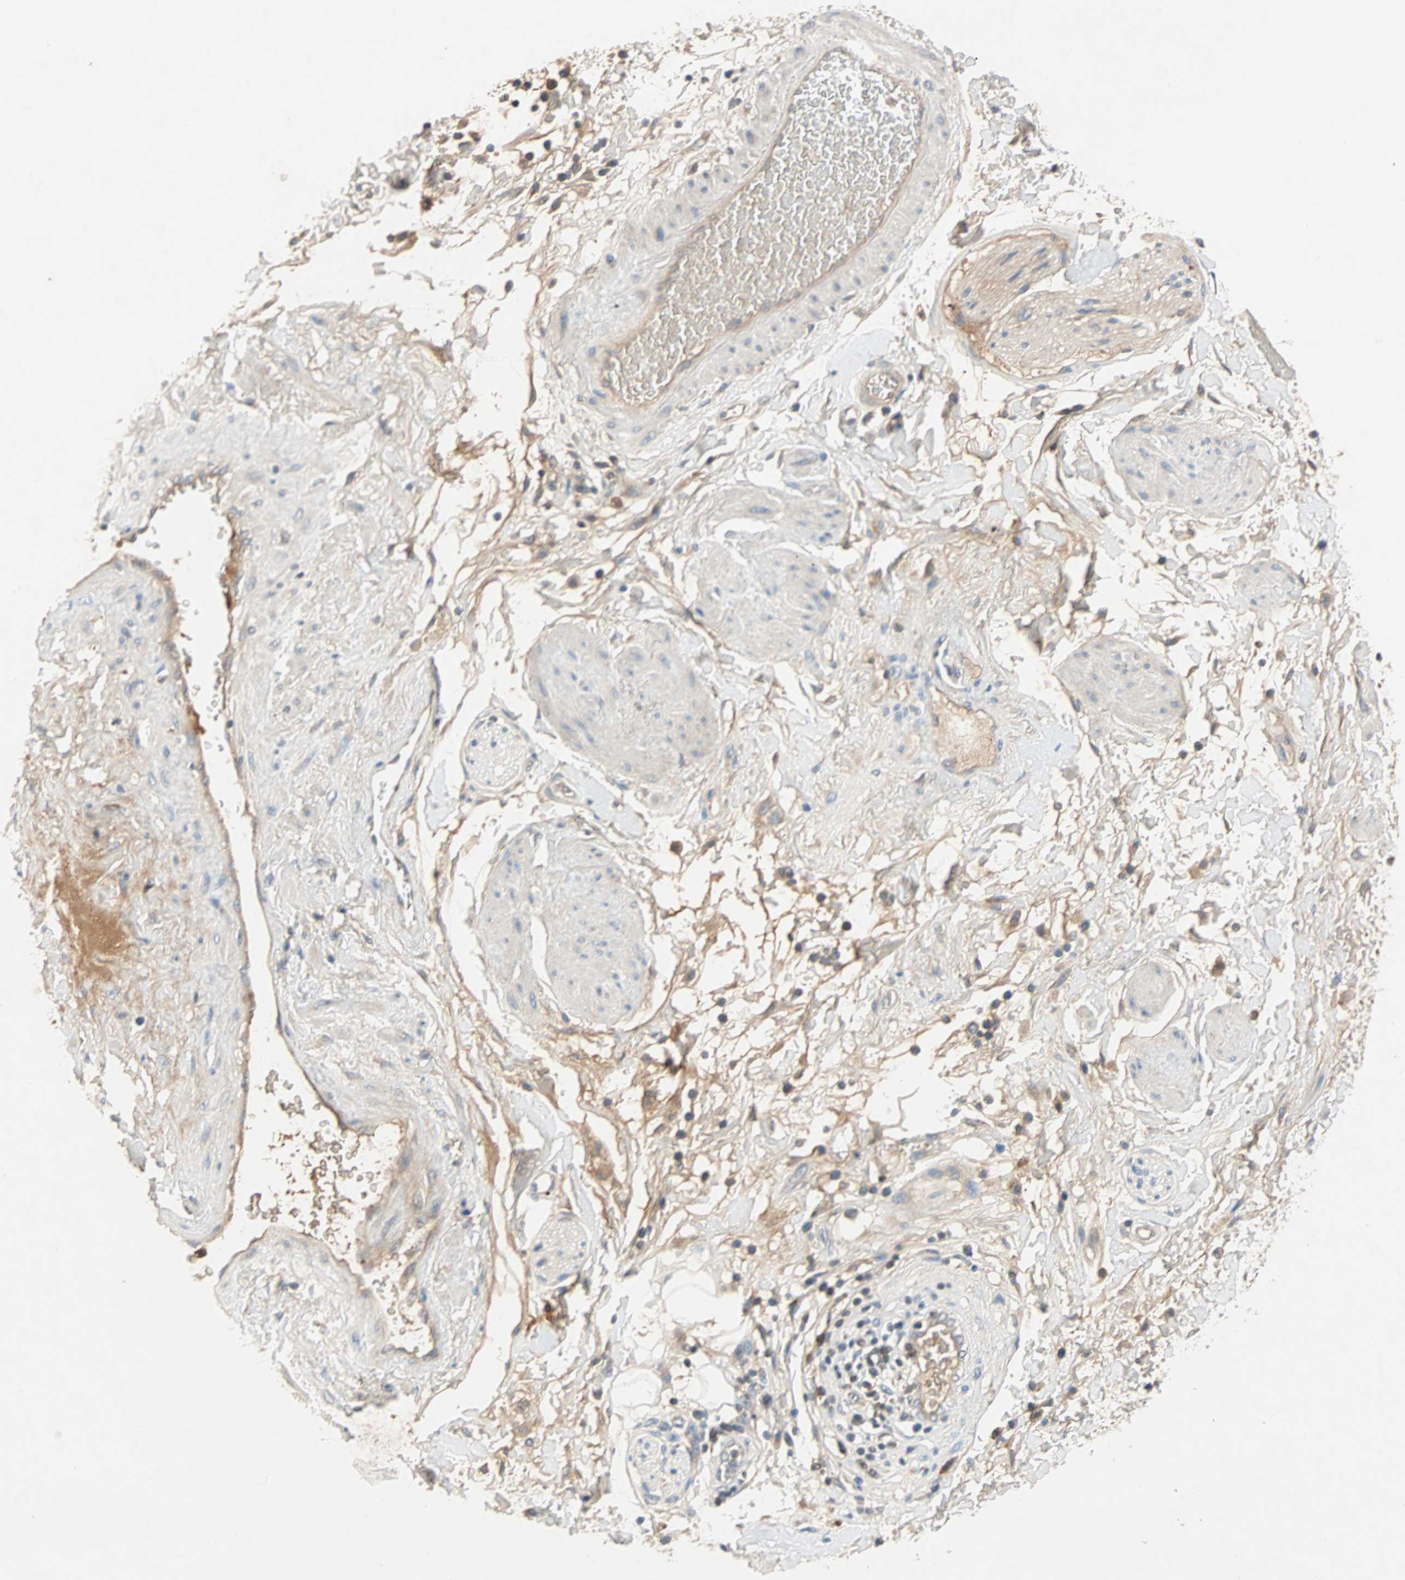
{"staining": {"intensity": "weak", "quantity": ">75%", "location": "cytoplasmic/membranous"}, "tissue": "adipose tissue", "cell_type": "Adipocytes", "image_type": "normal", "snomed": [{"axis": "morphology", "description": "Normal tissue, NOS"}, {"axis": "topography", "description": "Soft tissue"}, {"axis": "topography", "description": "Peripheral nerve tissue"}], "caption": "A photomicrograph of adipose tissue stained for a protein shows weak cytoplasmic/membranous brown staining in adipocytes. (brown staining indicates protein expression, while blue staining denotes nuclei).", "gene": "MAP4K1", "patient": {"sex": "female", "age": 71}}